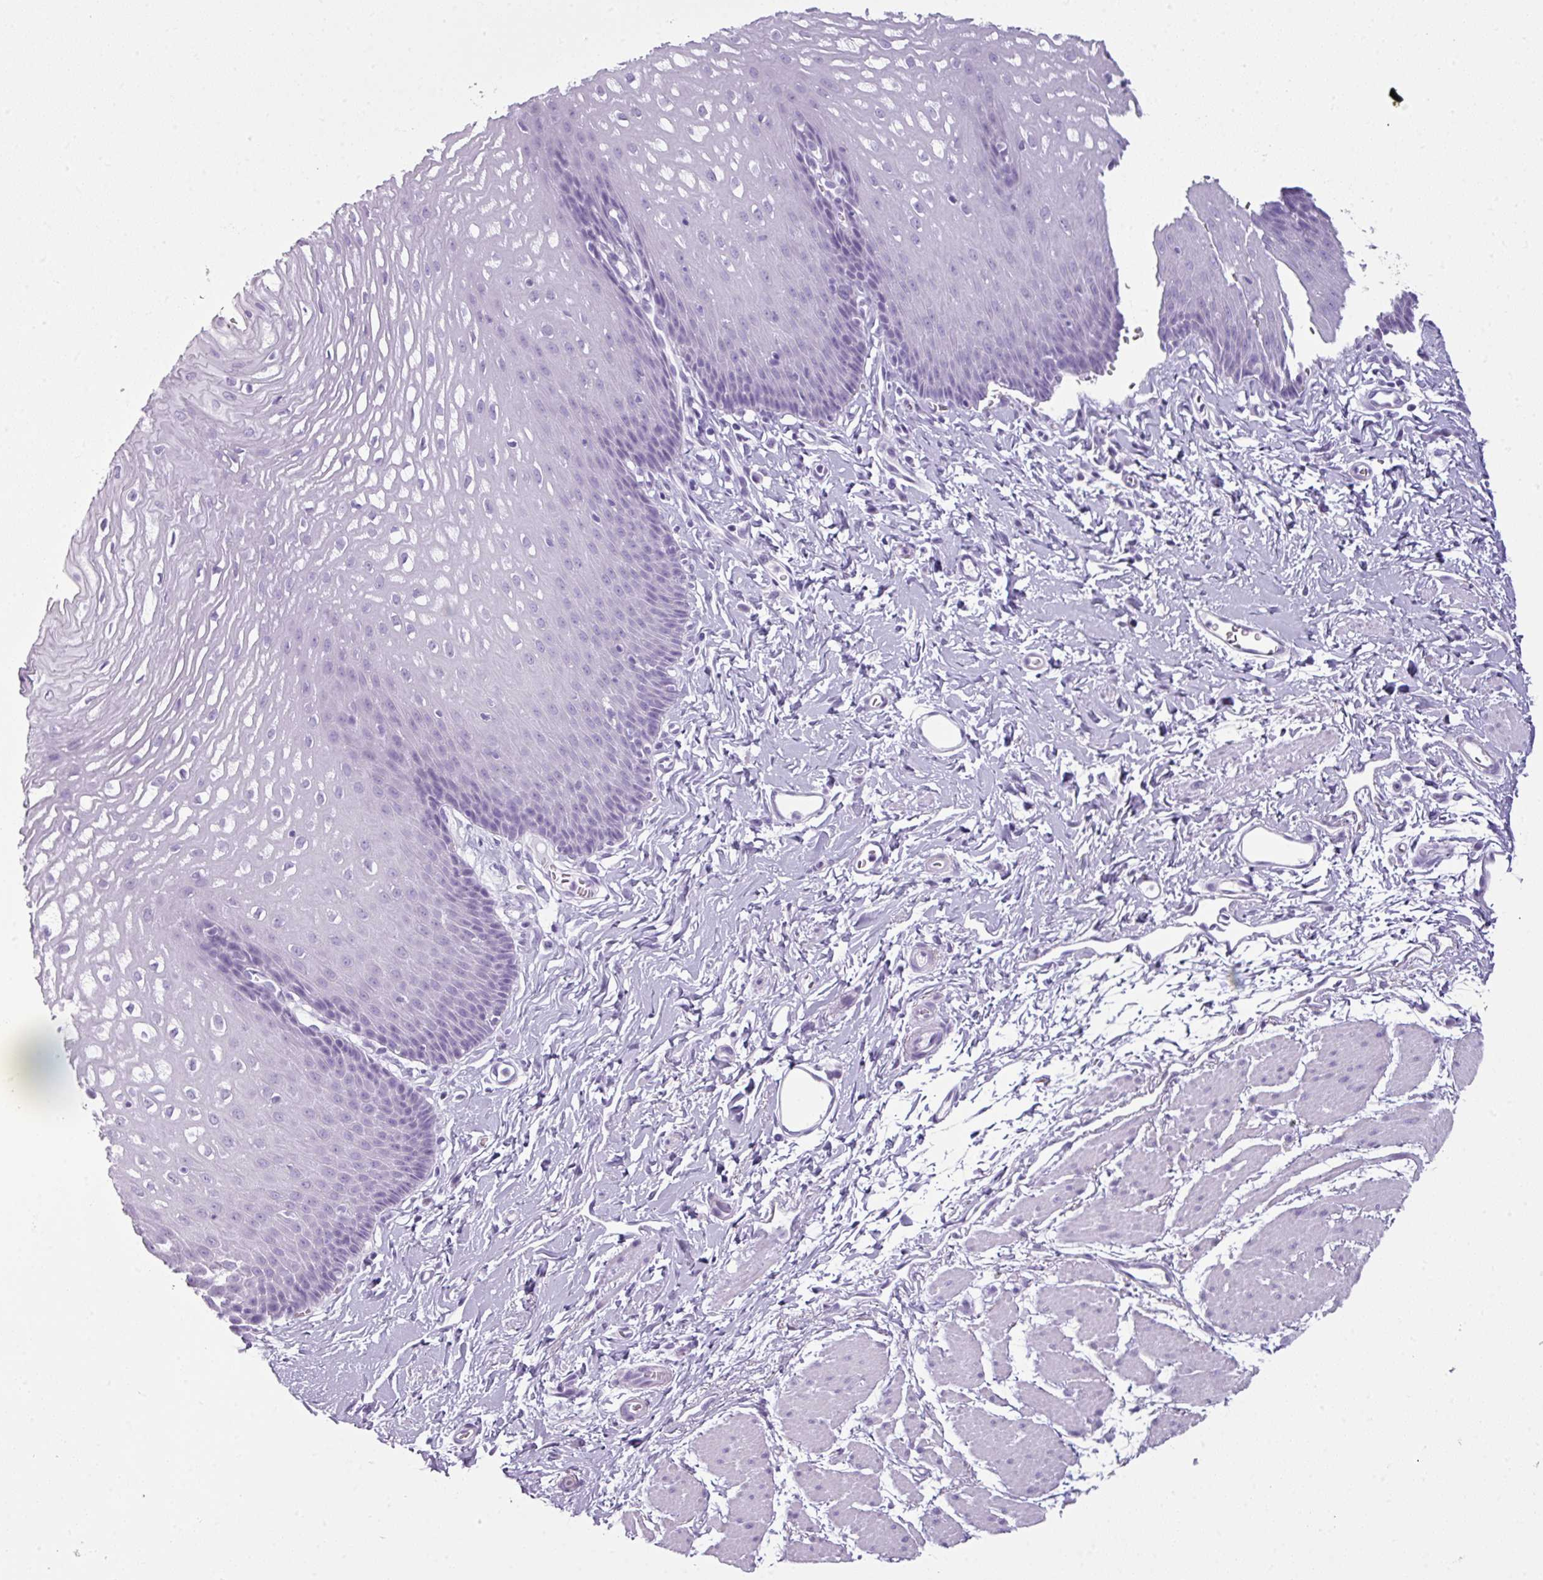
{"staining": {"intensity": "negative", "quantity": "none", "location": "none"}, "tissue": "esophagus", "cell_type": "Squamous epithelial cells", "image_type": "normal", "snomed": [{"axis": "morphology", "description": "Normal tissue, NOS"}, {"axis": "topography", "description": "Esophagus"}], "caption": "IHC of unremarkable human esophagus displays no expression in squamous epithelial cells.", "gene": "SCT", "patient": {"sex": "male", "age": 70}}